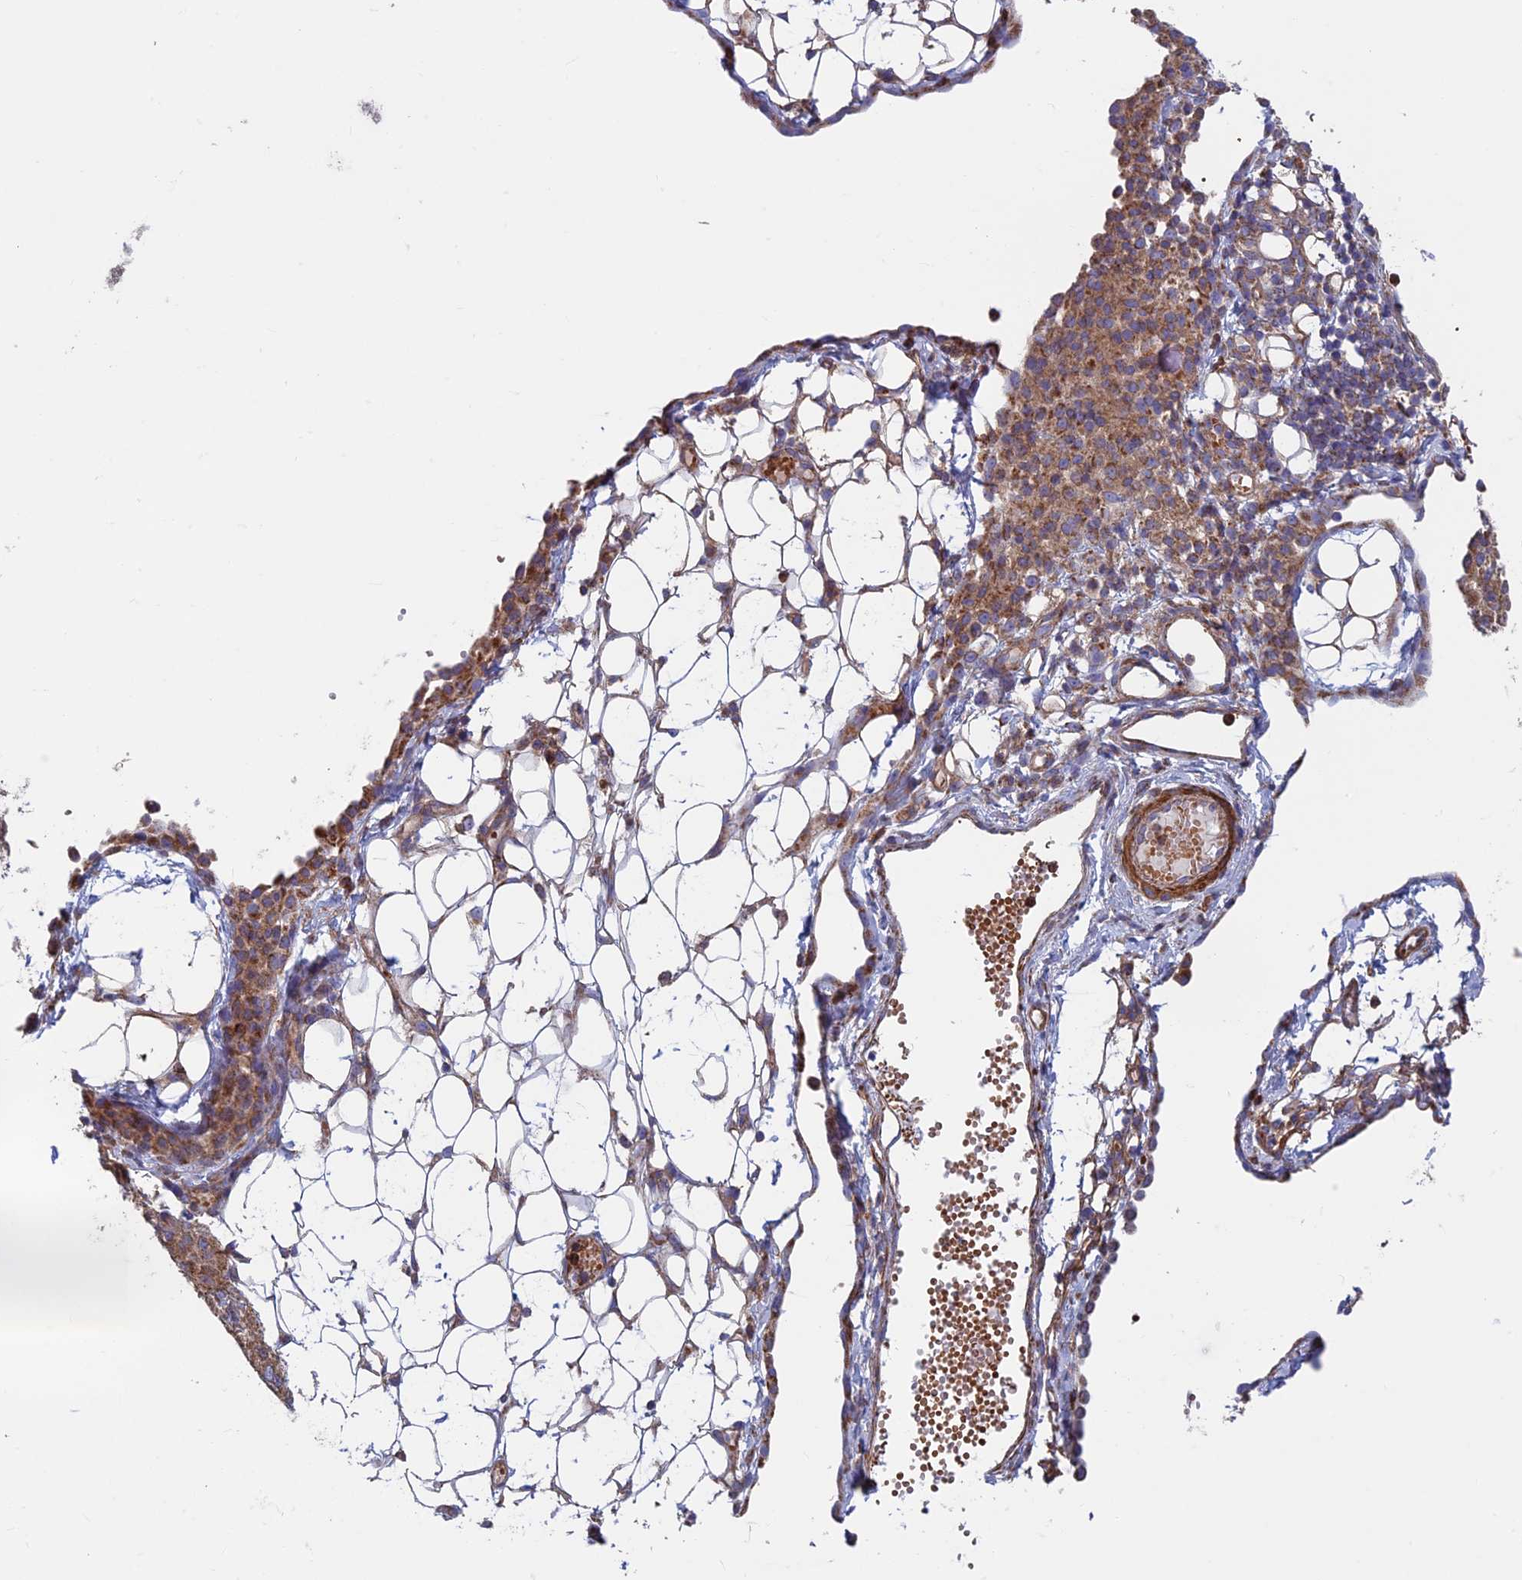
{"staining": {"intensity": "moderate", "quantity": ">75%", "location": "cytoplasmic/membranous"}, "tissue": "ovarian cancer", "cell_type": "Tumor cells", "image_type": "cancer", "snomed": [{"axis": "morphology", "description": "Carcinoma, endometroid"}, {"axis": "topography", "description": "Ovary"}], "caption": "This histopathology image displays IHC staining of human ovarian cancer (endometroid carcinoma), with medium moderate cytoplasmic/membranous positivity in about >75% of tumor cells.", "gene": "DNM1L", "patient": {"sex": "female", "age": 42}}